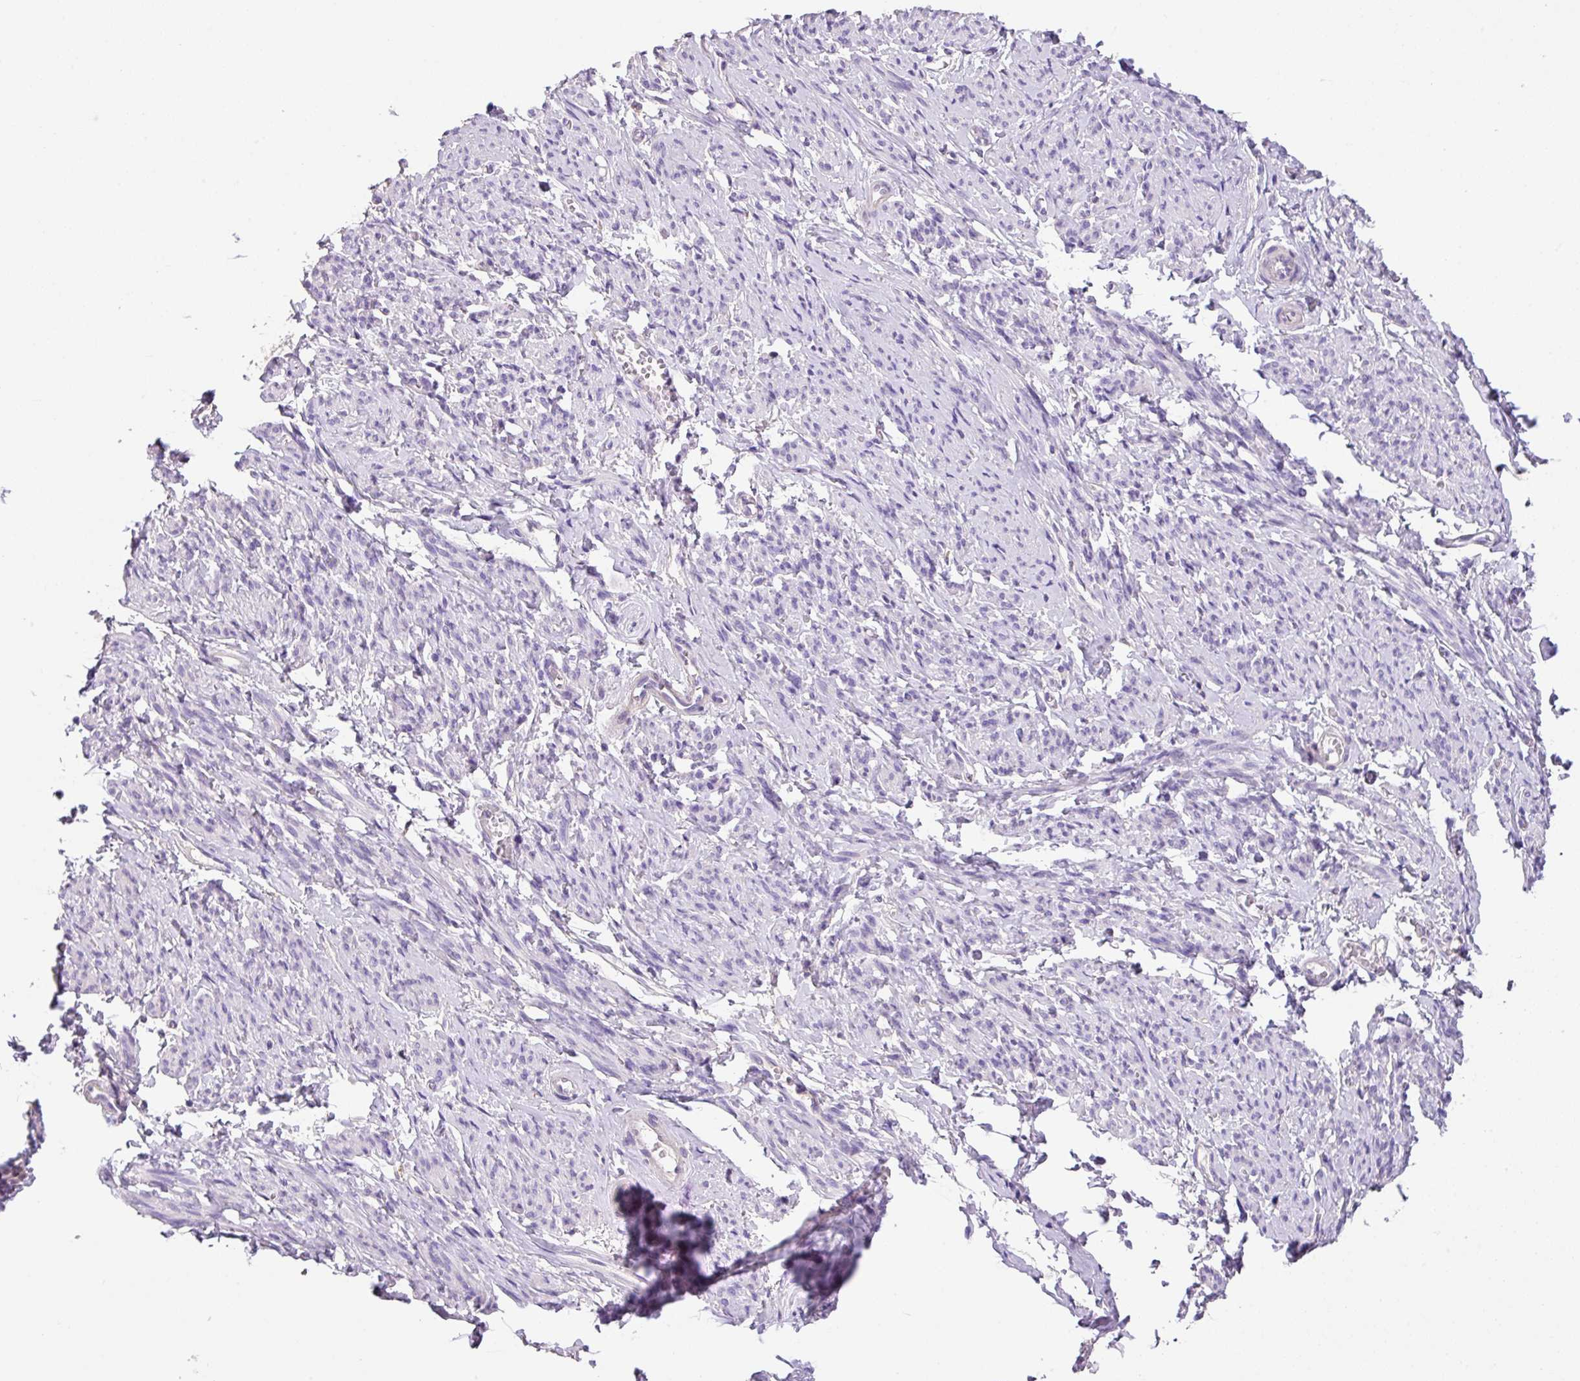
{"staining": {"intensity": "negative", "quantity": "none", "location": "none"}, "tissue": "smooth muscle", "cell_type": "Smooth muscle cells", "image_type": "normal", "snomed": [{"axis": "morphology", "description": "Normal tissue, NOS"}, {"axis": "topography", "description": "Smooth muscle"}], "caption": "Immunohistochemistry (IHC) of benign human smooth muscle exhibits no positivity in smooth muscle cells.", "gene": "ZG16", "patient": {"sex": "female", "age": 65}}